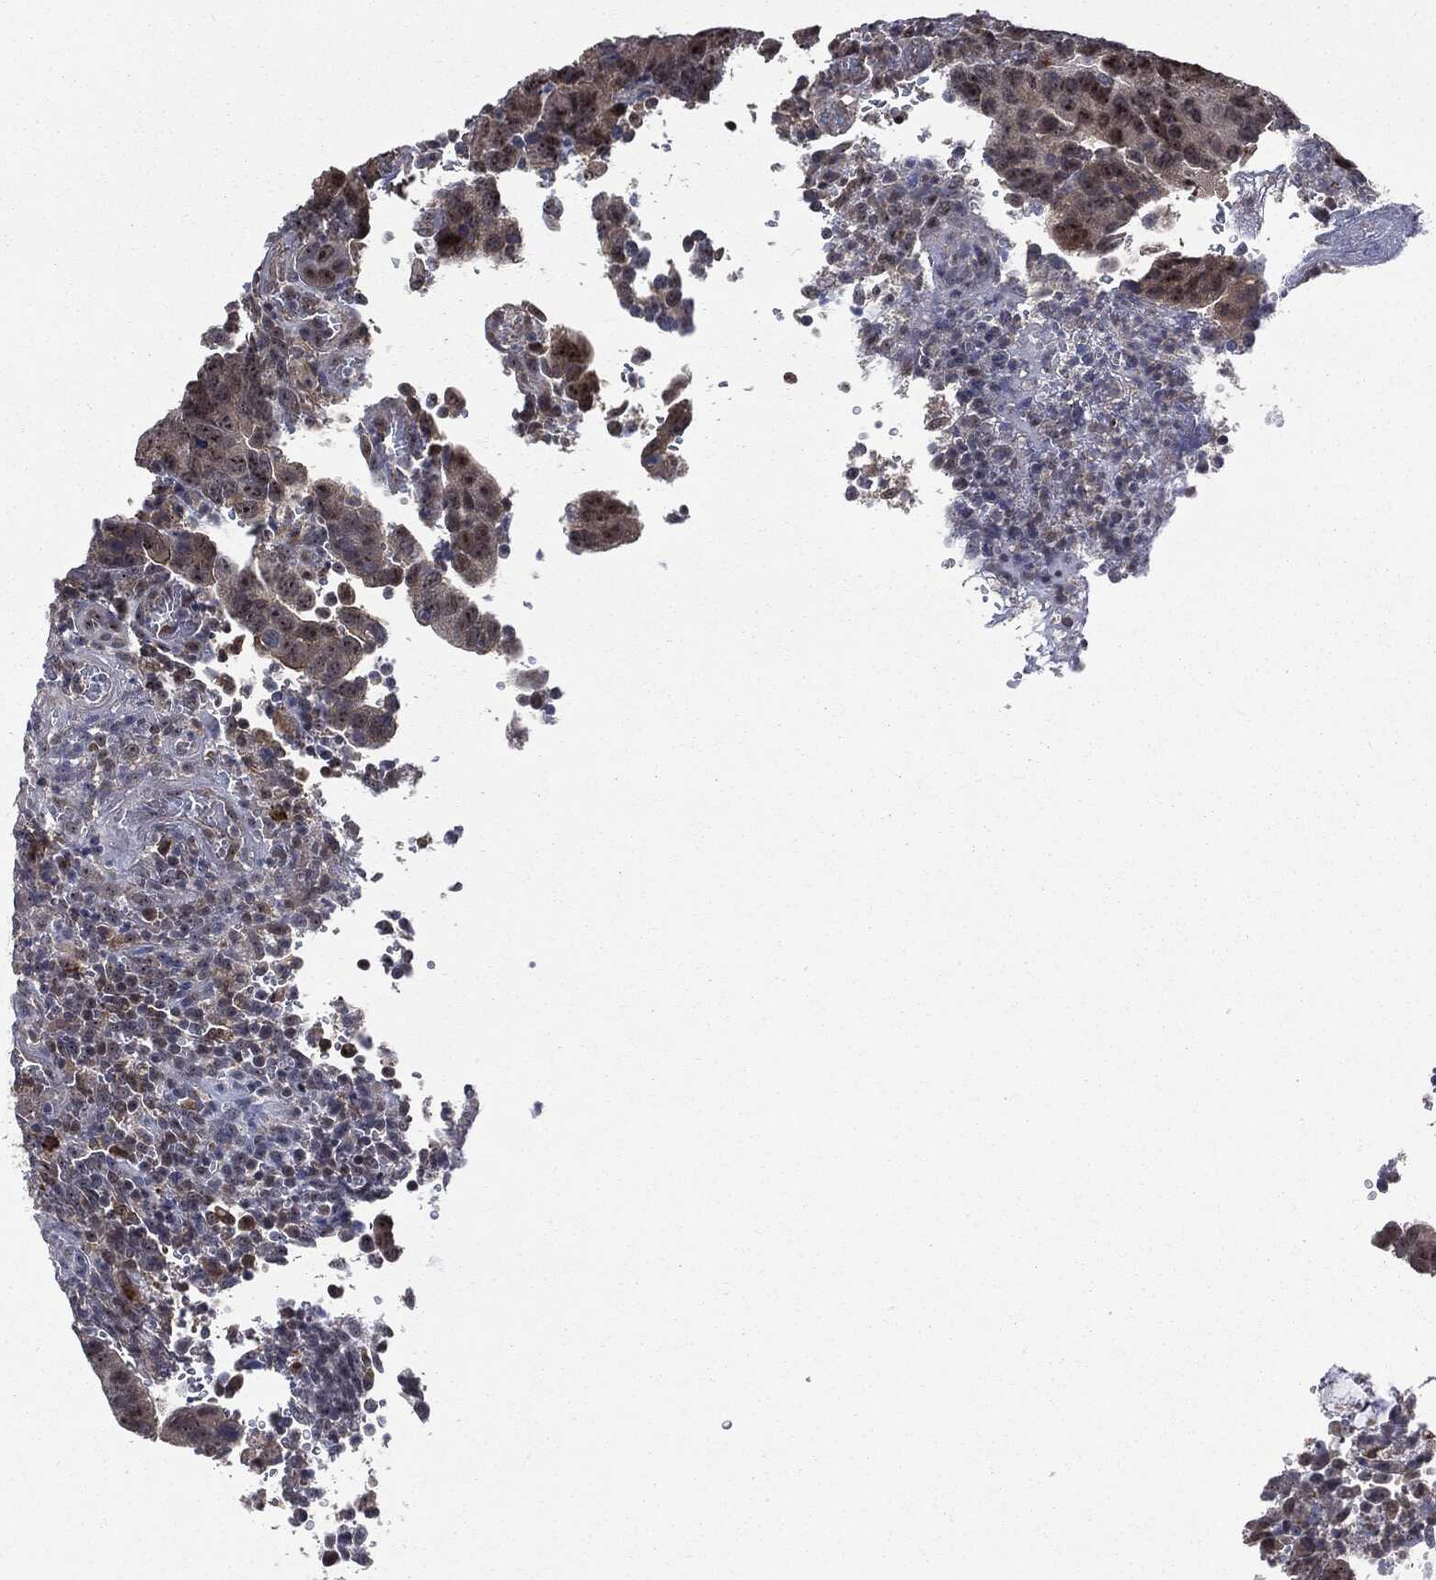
{"staining": {"intensity": "moderate", "quantity": "25%-75%", "location": "nuclear"}, "tissue": "colorectal cancer", "cell_type": "Tumor cells", "image_type": "cancer", "snomed": [{"axis": "morphology", "description": "Adenocarcinoma, NOS"}, {"axis": "topography", "description": "Colon"}], "caption": "Colorectal cancer tissue shows moderate nuclear expression in about 25%-75% of tumor cells", "gene": "TRMT1L", "patient": {"sex": "female", "age": 56}}